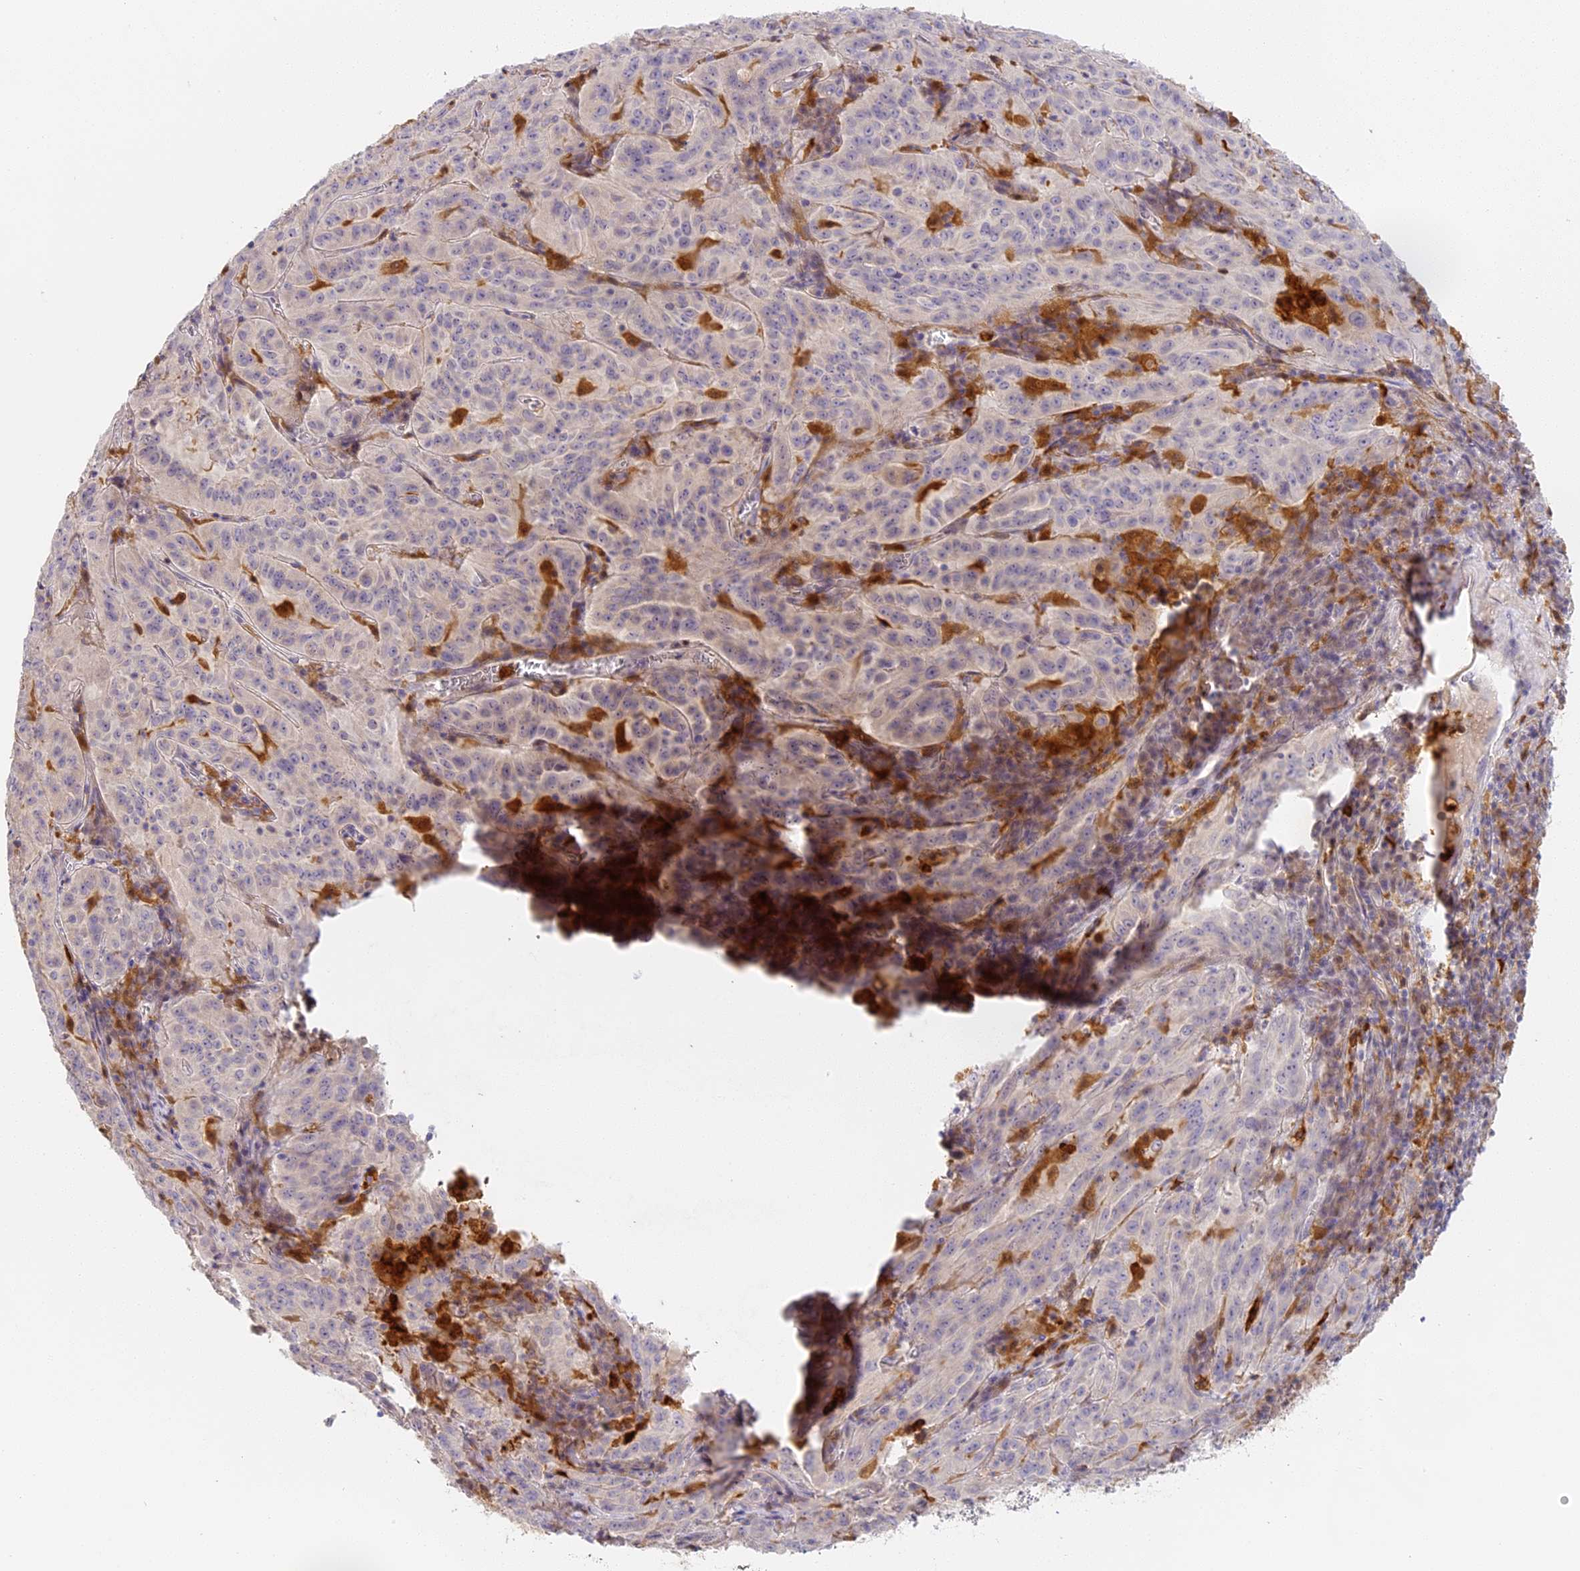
{"staining": {"intensity": "negative", "quantity": "none", "location": "none"}, "tissue": "pancreatic cancer", "cell_type": "Tumor cells", "image_type": "cancer", "snomed": [{"axis": "morphology", "description": "Adenocarcinoma, NOS"}, {"axis": "topography", "description": "Pancreas"}], "caption": "Image shows no significant protein positivity in tumor cells of adenocarcinoma (pancreatic).", "gene": "NCF4", "patient": {"sex": "male", "age": 63}}